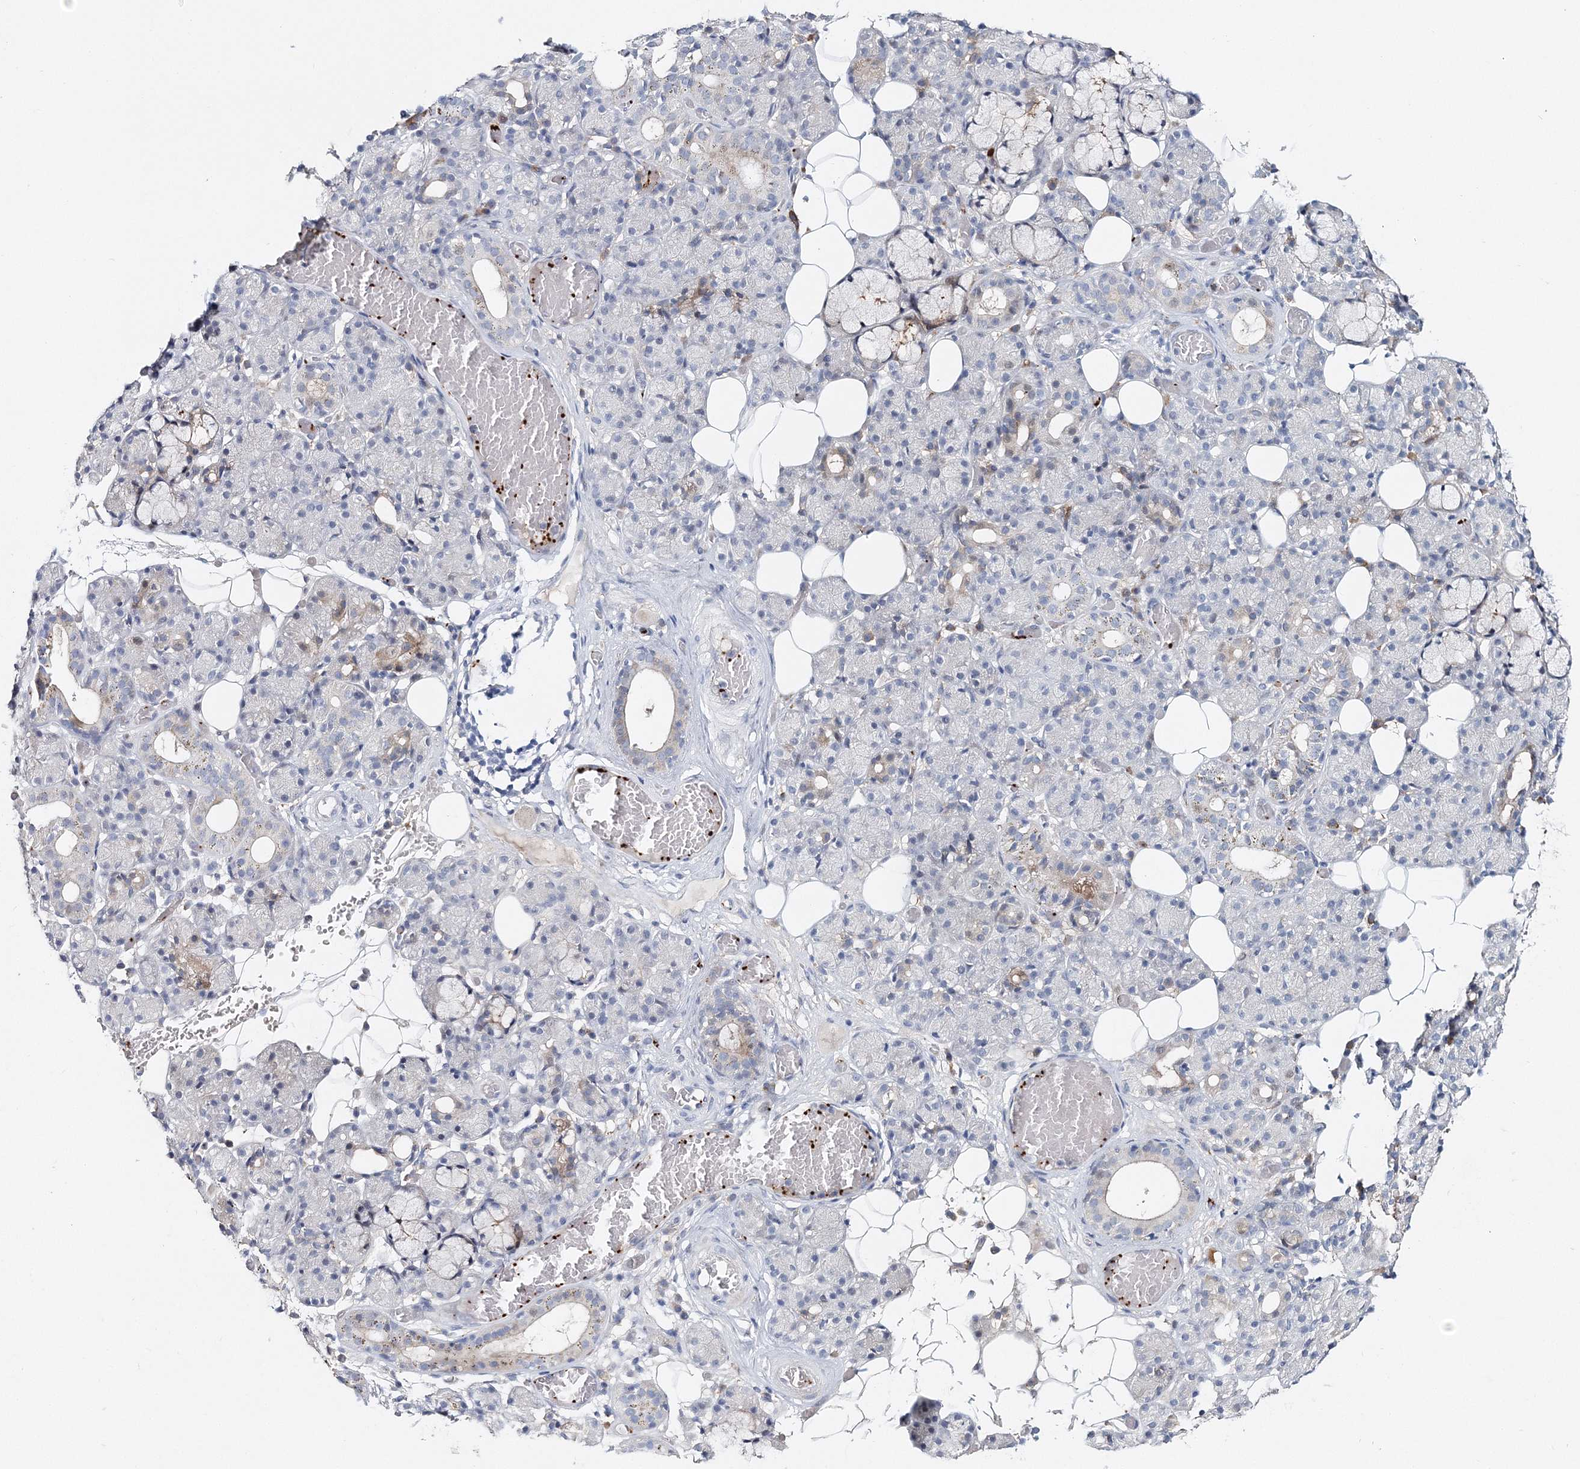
{"staining": {"intensity": "negative", "quantity": "none", "location": "none"}, "tissue": "salivary gland", "cell_type": "Glandular cells", "image_type": "normal", "snomed": [{"axis": "morphology", "description": "Normal tissue, NOS"}, {"axis": "topography", "description": "Salivary gland"}], "caption": "Salivary gland was stained to show a protein in brown. There is no significant expression in glandular cells. (DAB immunohistochemistry (IHC) with hematoxylin counter stain).", "gene": "MYOZ2", "patient": {"sex": "male", "age": 63}}